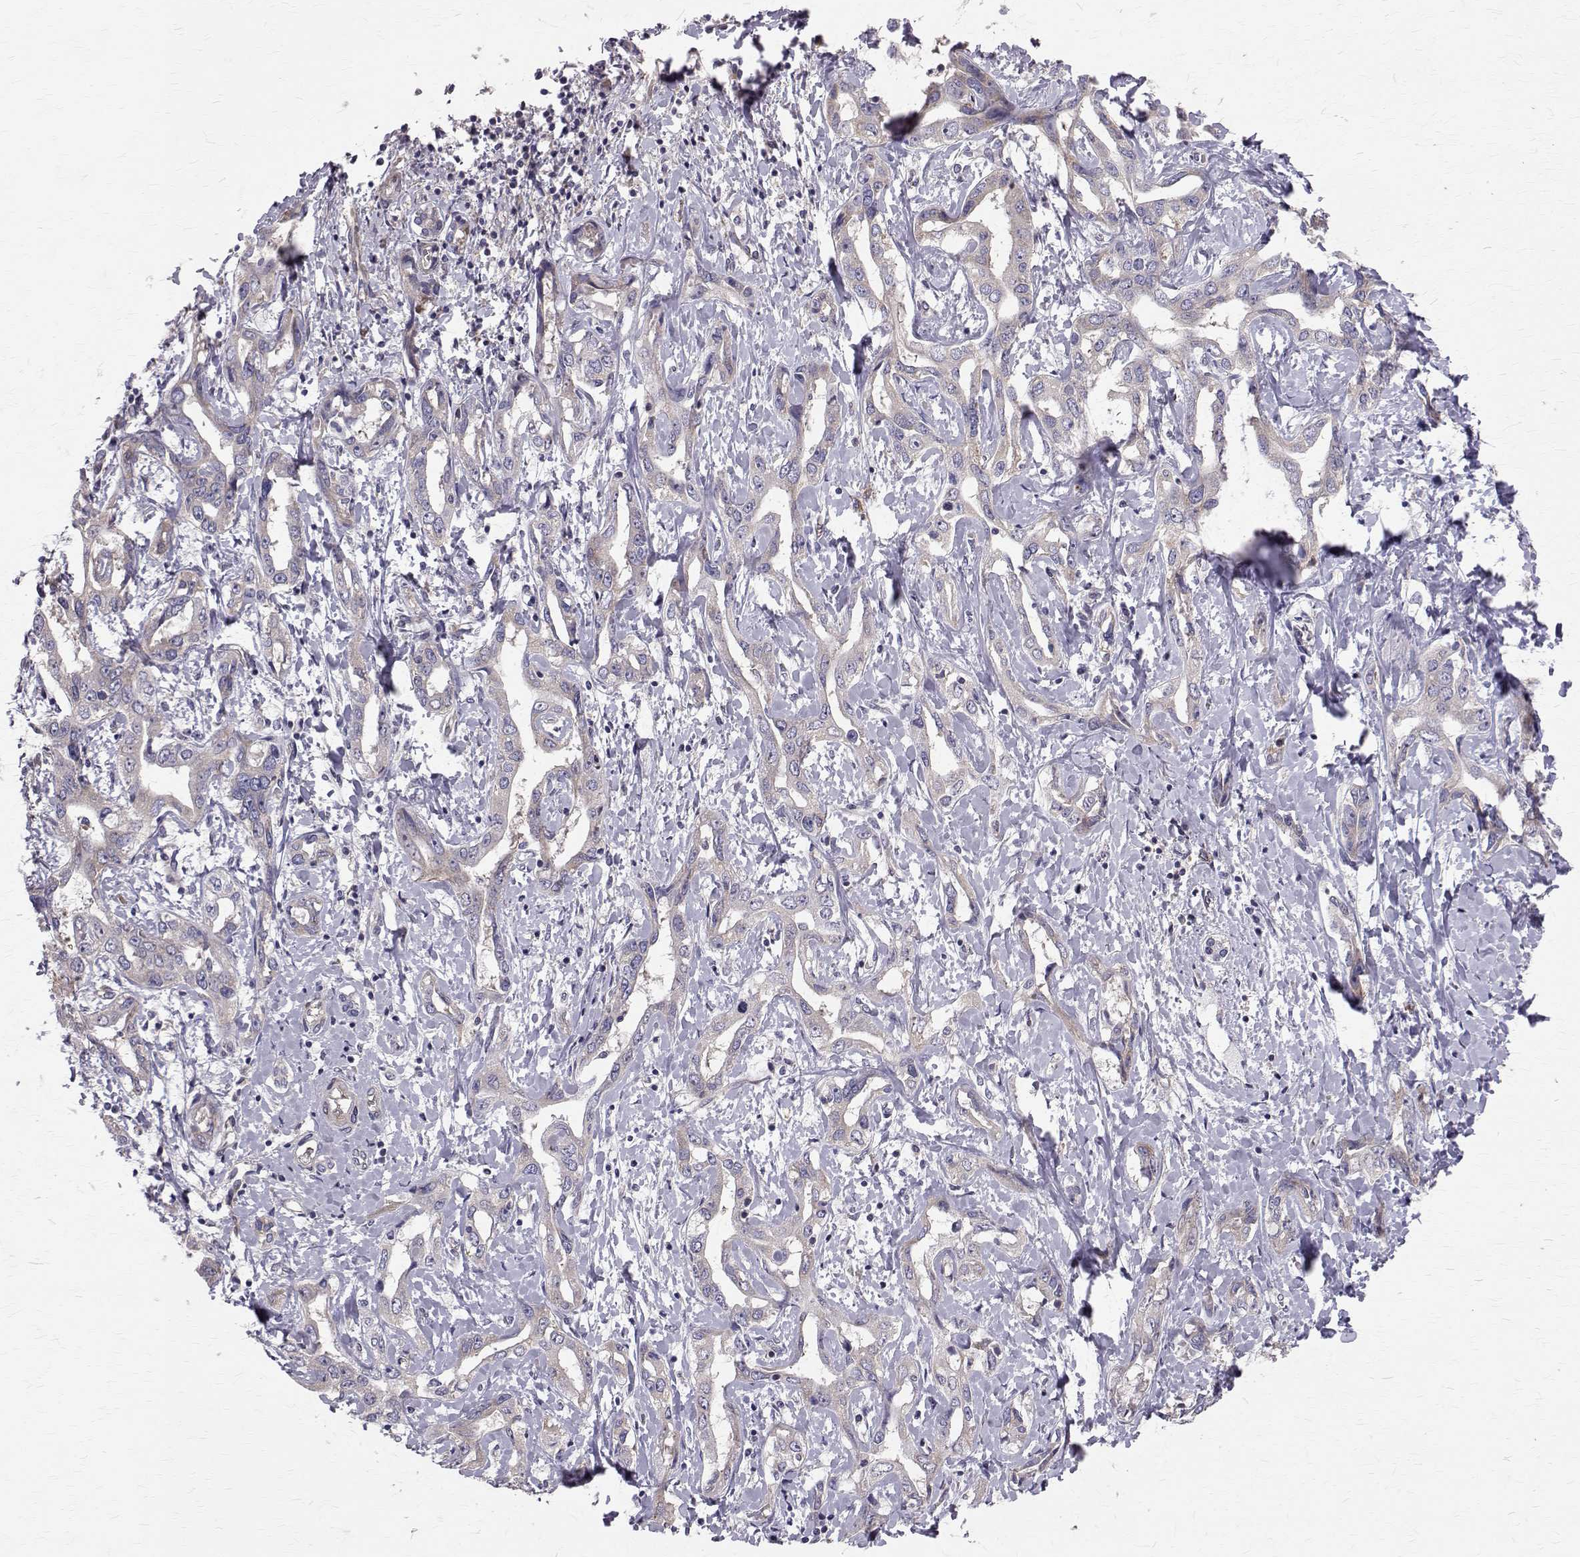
{"staining": {"intensity": "negative", "quantity": "none", "location": "none"}, "tissue": "liver cancer", "cell_type": "Tumor cells", "image_type": "cancer", "snomed": [{"axis": "morphology", "description": "Cholangiocarcinoma"}, {"axis": "topography", "description": "Liver"}], "caption": "Tumor cells are negative for brown protein staining in liver cancer (cholangiocarcinoma).", "gene": "ARFGAP1", "patient": {"sex": "male", "age": 59}}